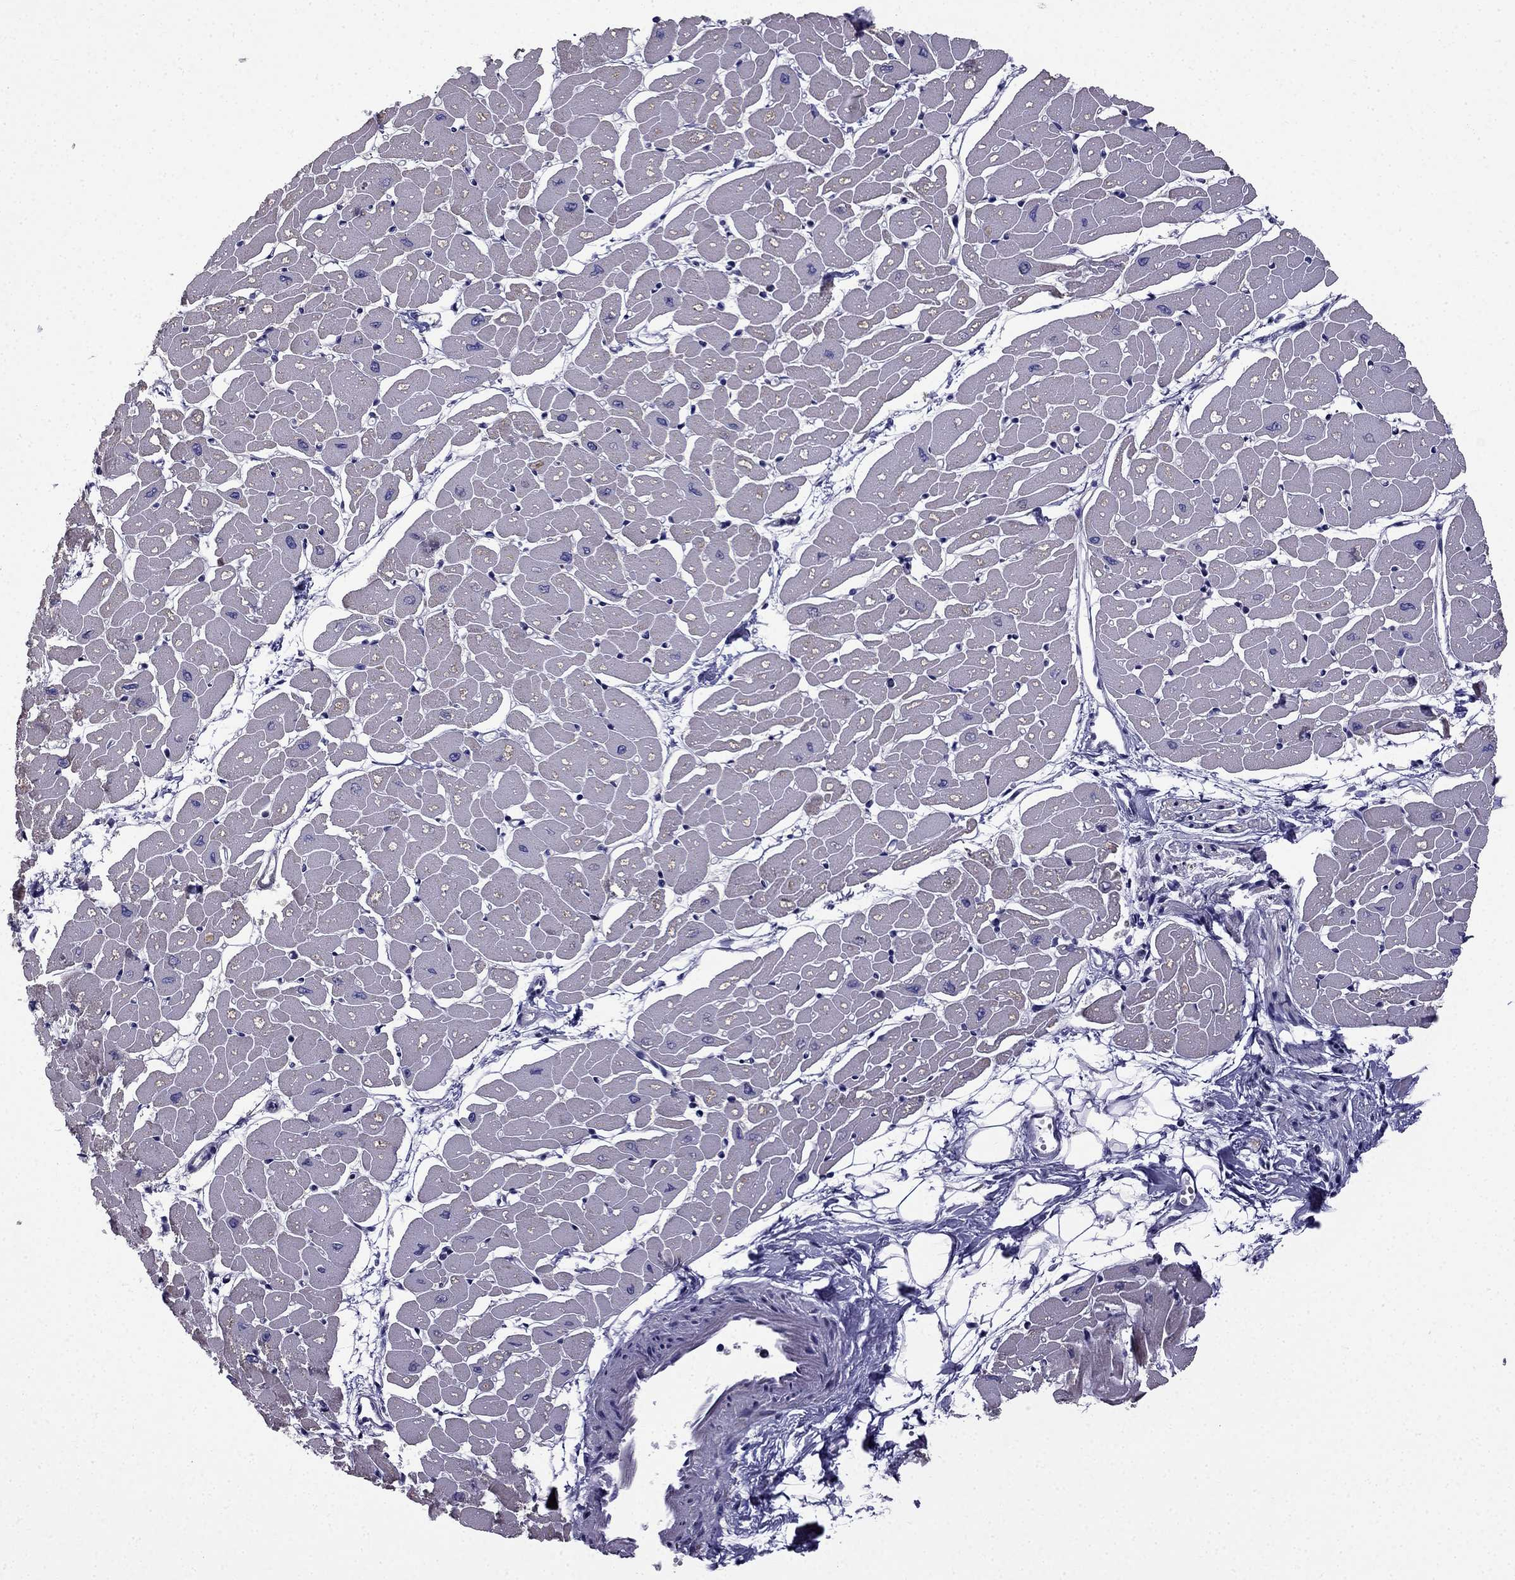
{"staining": {"intensity": "negative", "quantity": "none", "location": "none"}, "tissue": "heart muscle", "cell_type": "Cardiomyocytes", "image_type": "normal", "snomed": [{"axis": "morphology", "description": "Normal tissue, NOS"}, {"axis": "topography", "description": "Heart"}], "caption": "DAB (3,3'-diaminobenzidine) immunohistochemical staining of unremarkable human heart muscle shows no significant staining in cardiomyocytes.", "gene": "SLC6A2", "patient": {"sex": "male", "age": 57}}